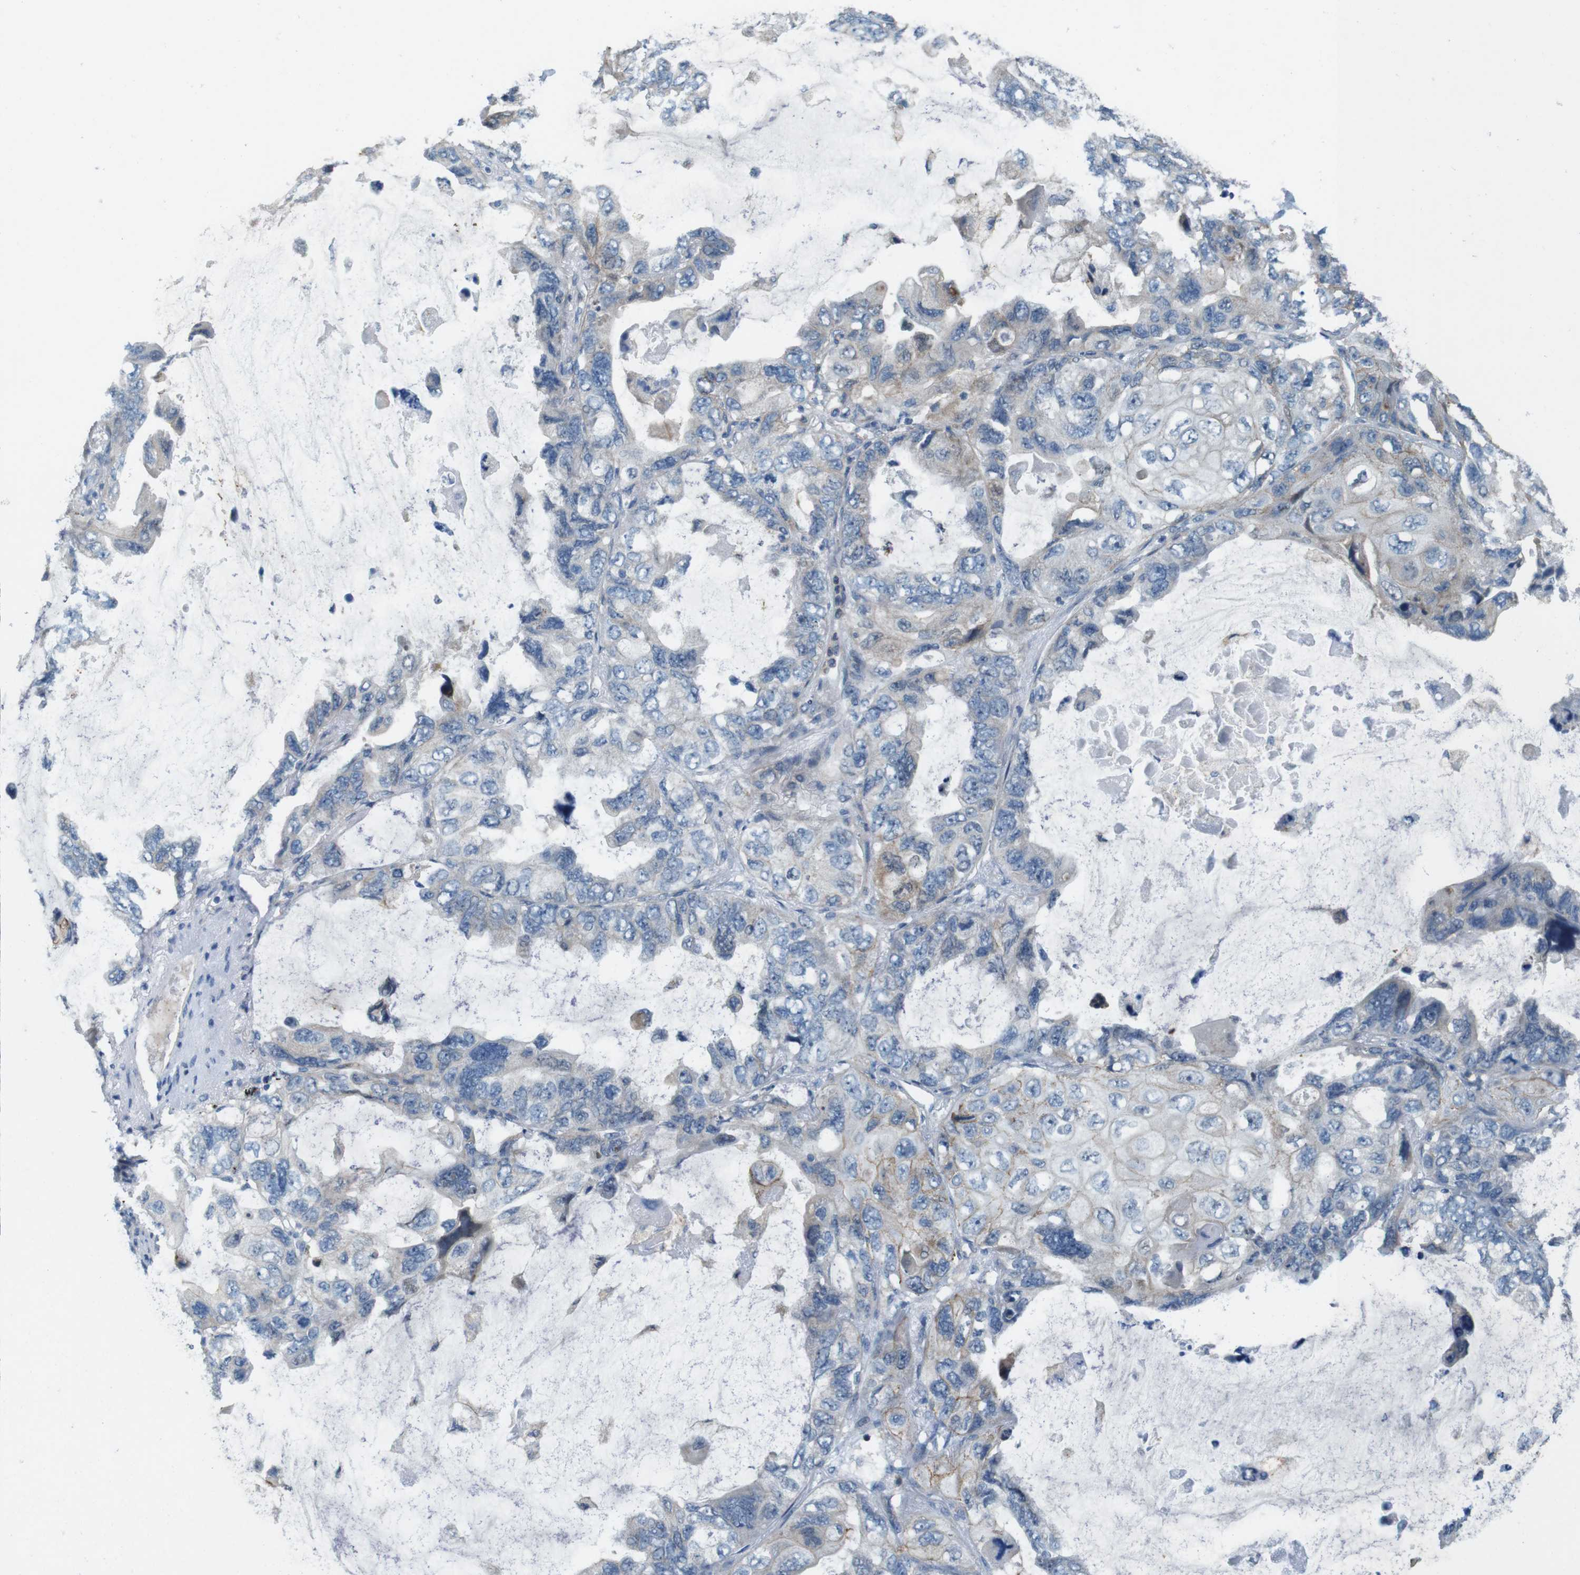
{"staining": {"intensity": "moderate", "quantity": "<25%", "location": "cytoplasmic/membranous"}, "tissue": "lung cancer", "cell_type": "Tumor cells", "image_type": "cancer", "snomed": [{"axis": "morphology", "description": "Squamous cell carcinoma, NOS"}, {"axis": "topography", "description": "Lung"}], "caption": "Lung cancer (squamous cell carcinoma) stained for a protein shows moderate cytoplasmic/membranous positivity in tumor cells.", "gene": "SKI", "patient": {"sex": "female", "age": 73}}